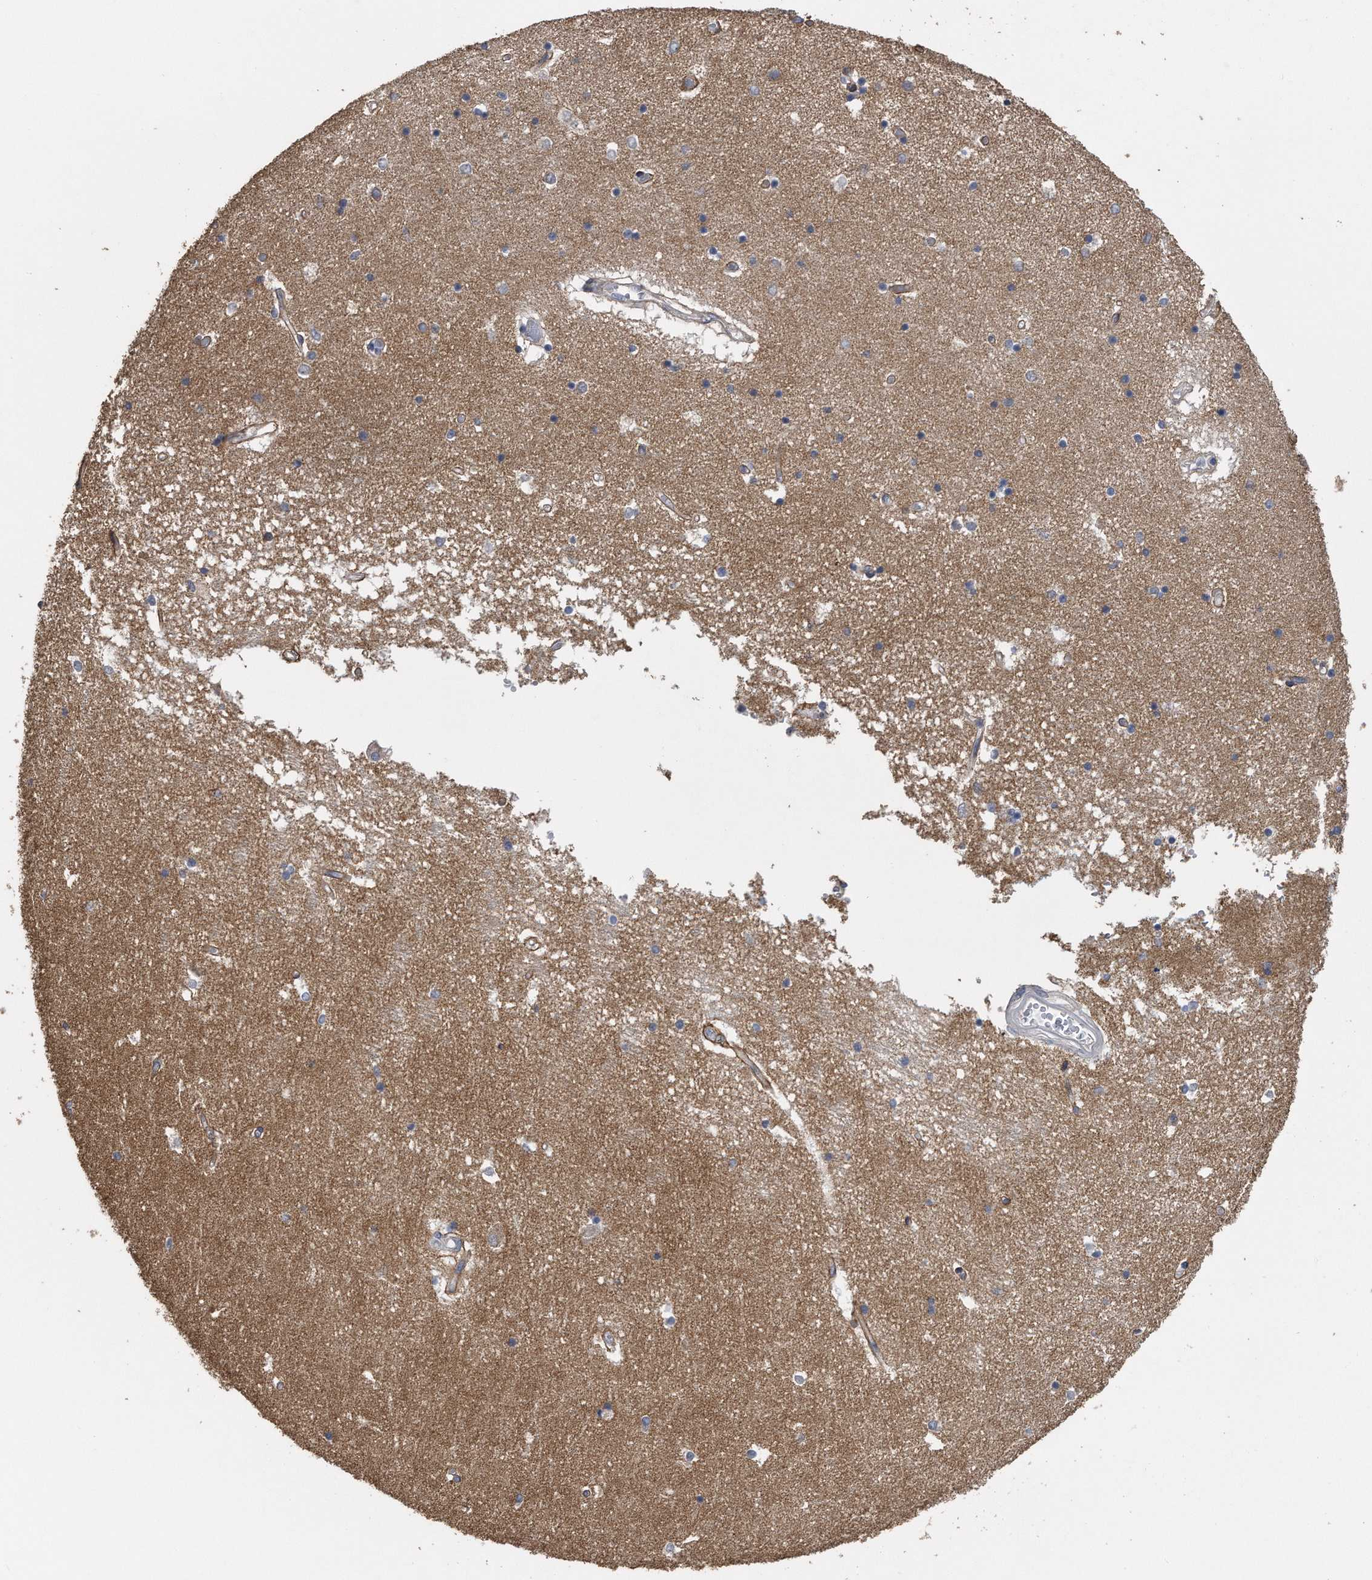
{"staining": {"intensity": "weak", "quantity": "<25%", "location": "cytoplasmic/membranous"}, "tissue": "hippocampus", "cell_type": "Glial cells", "image_type": "normal", "snomed": [{"axis": "morphology", "description": "Normal tissue, NOS"}, {"axis": "topography", "description": "Hippocampus"}], "caption": "IHC of unremarkable hippocampus exhibits no expression in glial cells.", "gene": "PCLO", "patient": {"sex": "male", "age": 45}}